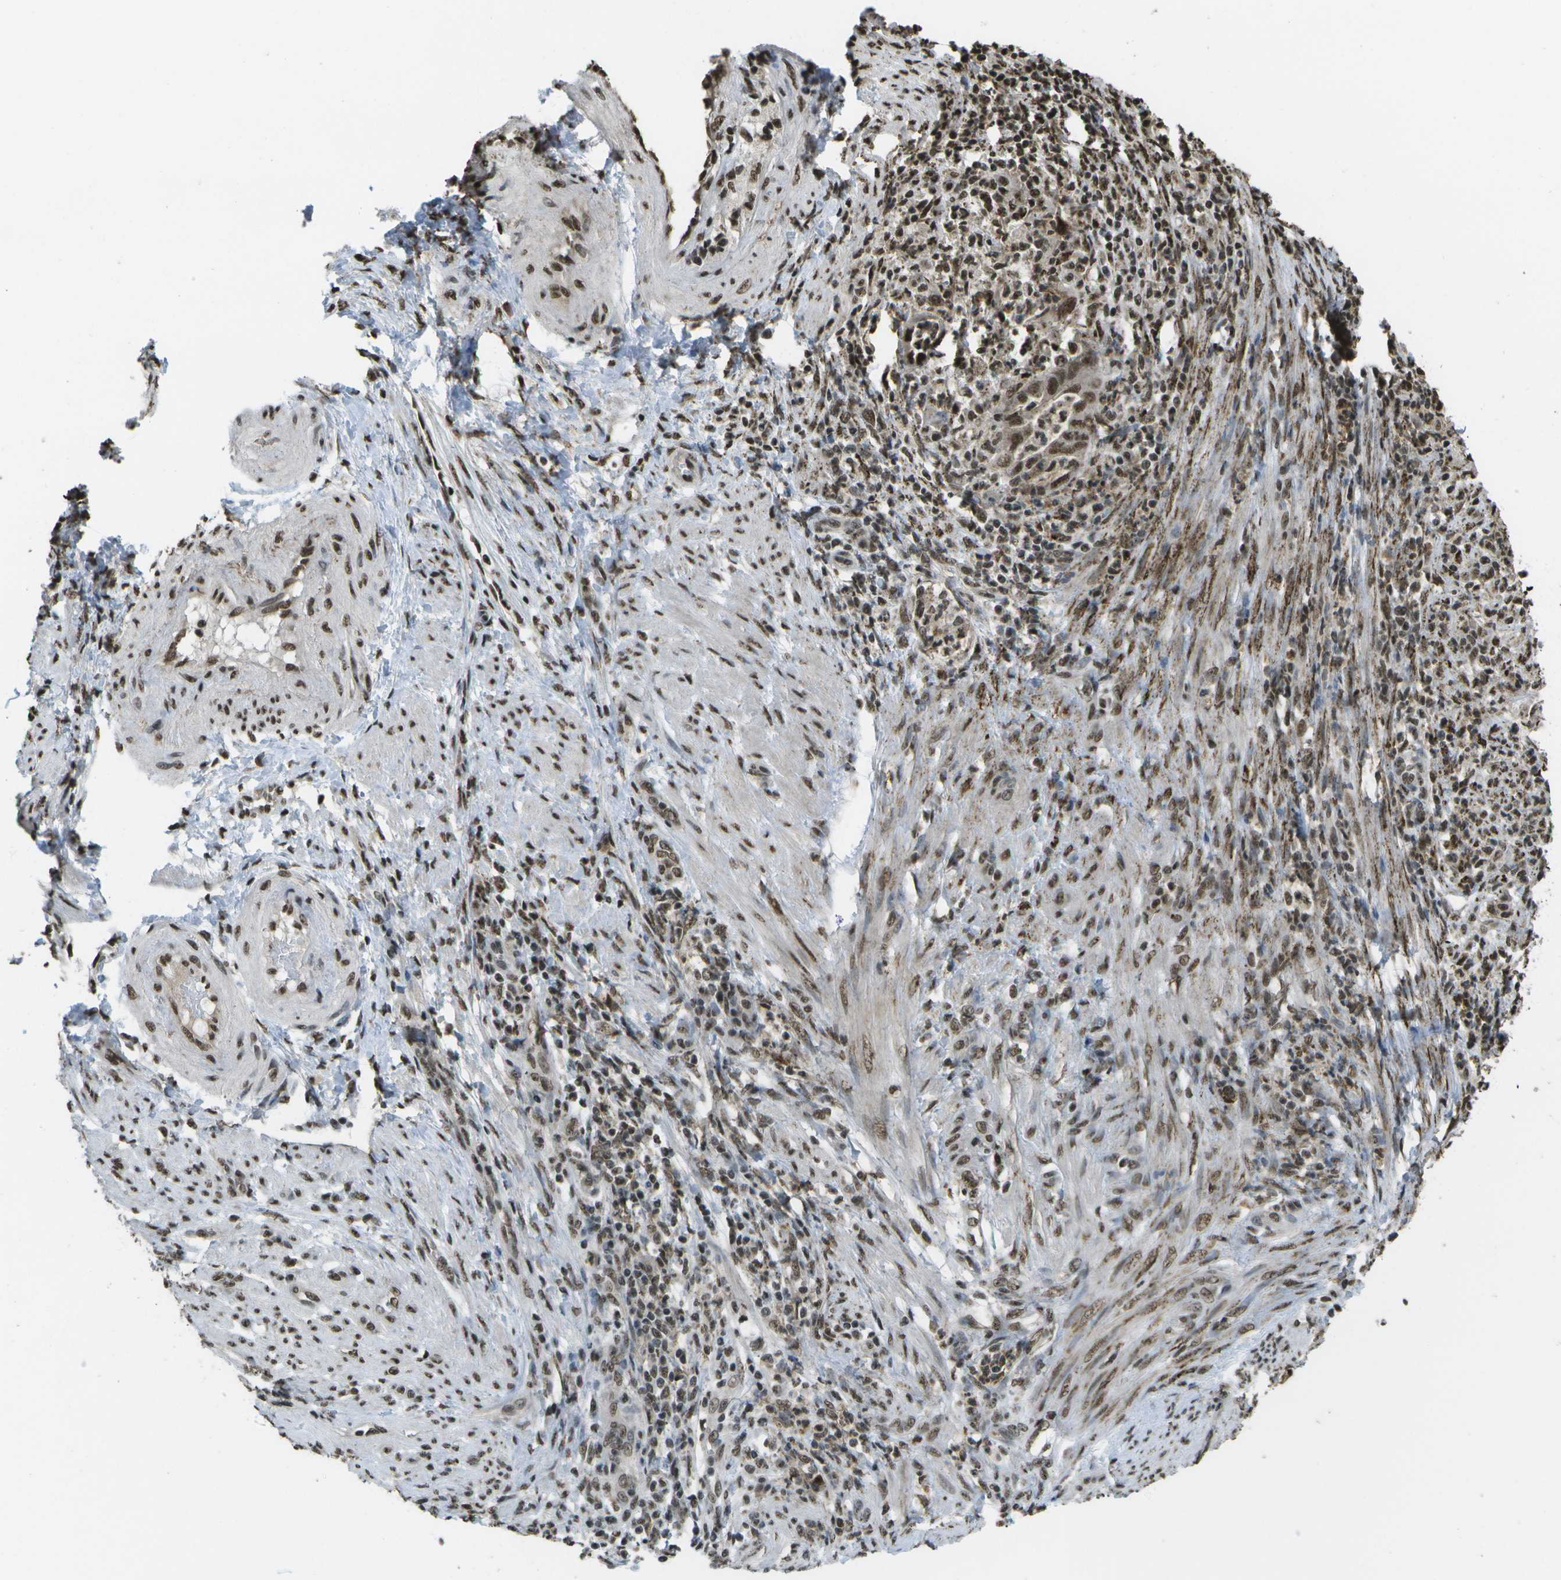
{"staining": {"intensity": "moderate", "quantity": ">75%", "location": "nuclear"}, "tissue": "endometrial cancer", "cell_type": "Tumor cells", "image_type": "cancer", "snomed": [{"axis": "morphology", "description": "Adenocarcinoma, NOS"}, {"axis": "topography", "description": "Endometrium"}], "caption": "About >75% of tumor cells in human endometrial adenocarcinoma display moderate nuclear protein positivity as visualized by brown immunohistochemical staining.", "gene": "SPEN", "patient": {"sex": "female", "age": 70}}